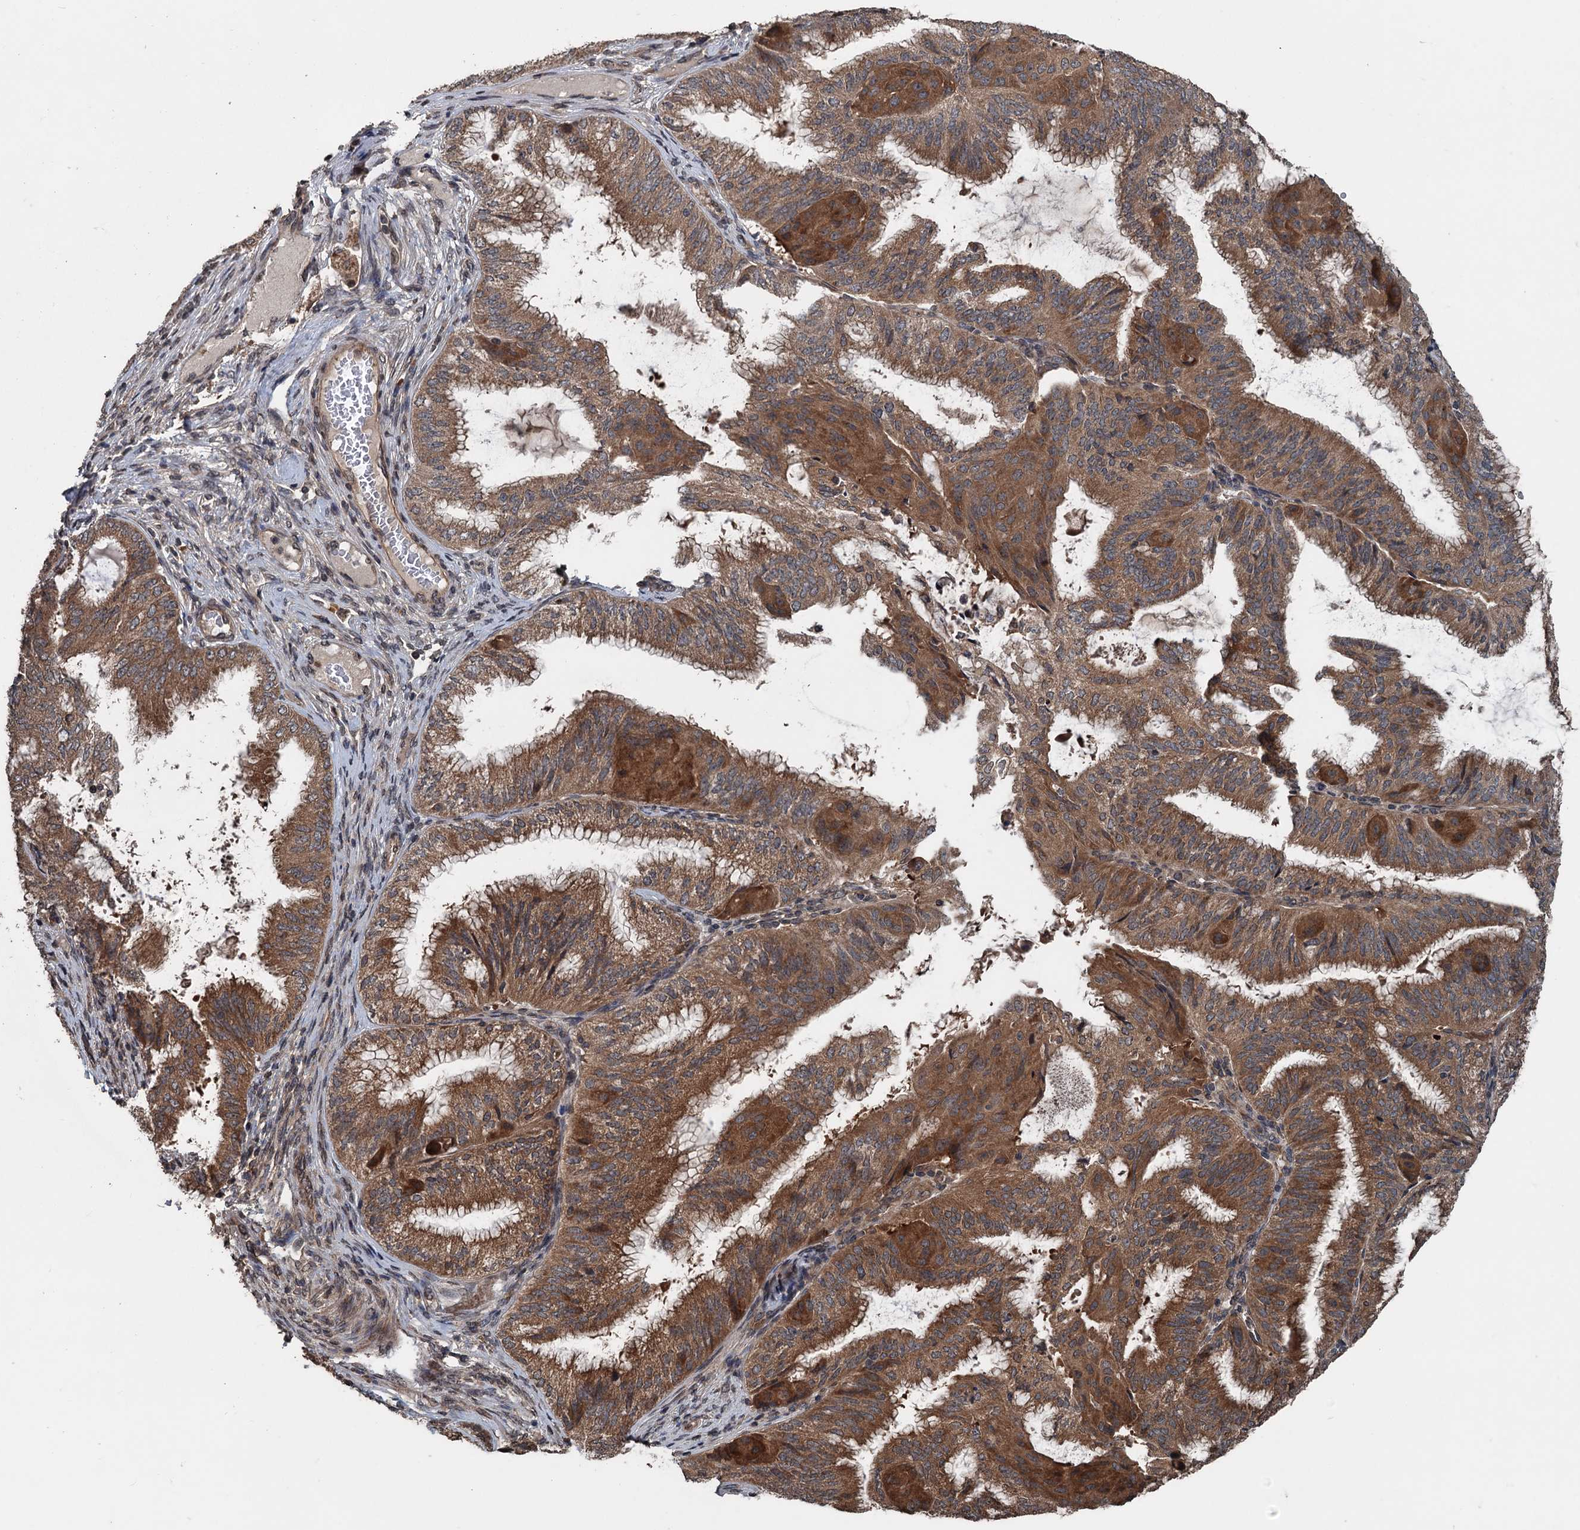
{"staining": {"intensity": "moderate", "quantity": ">75%", "location": "cytoplasmic/membranous"}, "tissue": "endometrial cancer", "cell_type": "Tumor cells", "image_type": "cancer", "snomed": [{"axis": "morphology", "description": "Adenocarcinoma, NOS"}, {"axis": "topography", "description": "Endometrium"}], "caption": "Brown immunohistochemical staining in adenocarcinoma (endometrial) reveals moderate cytoplasmic/membranous staining in approximately >75% of tumor cells.", "gene": "N4BP2L2", "patient": {"sex": "female", "age": 49}}